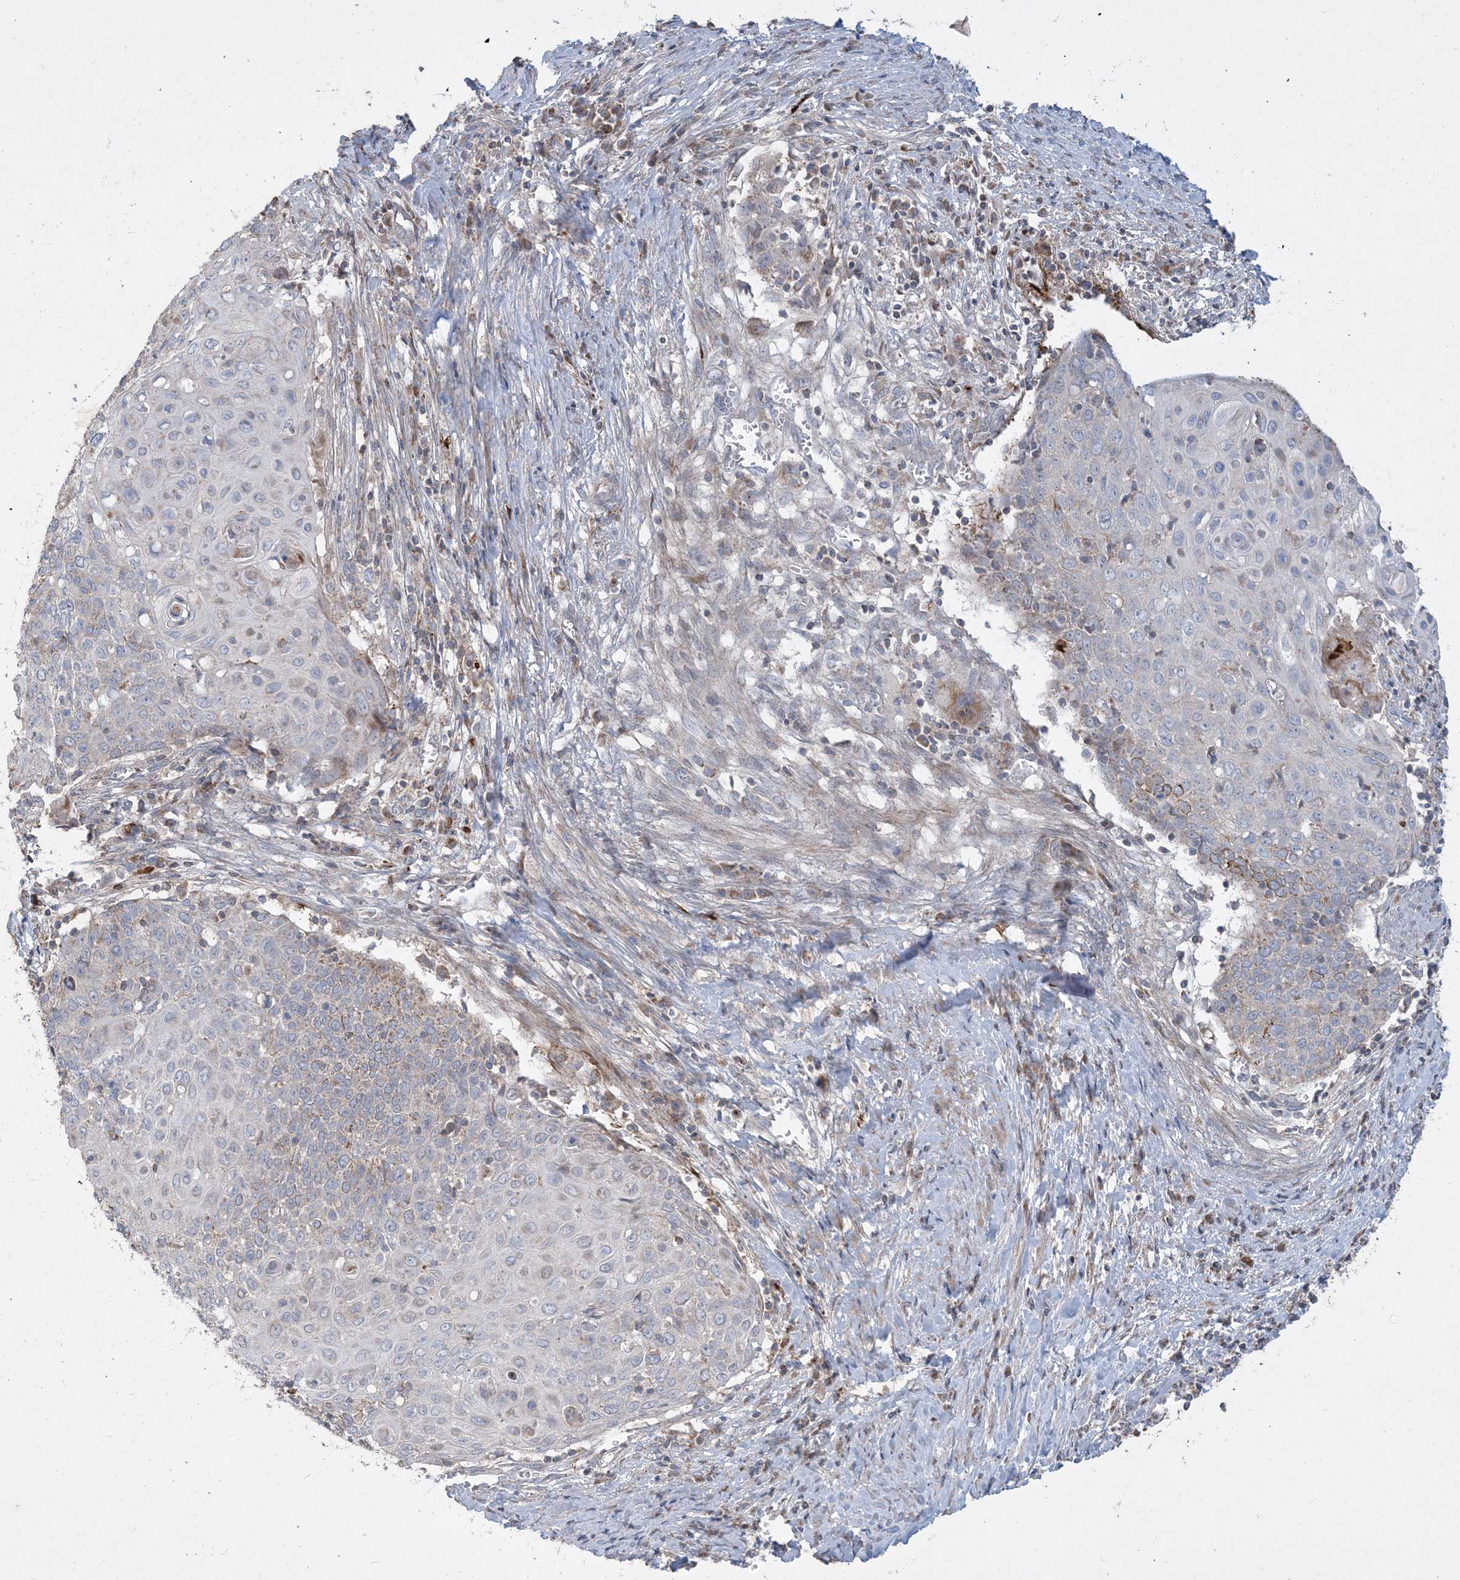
{"staining": {"intensity": "moderate", "quantity": "<25%", "location": "cytoplasmic/membranous"}, "tissue": "cervical cancer", "cell_type": "Tumor cells", "image_type": "cancer", "snomed": [{"axis": "morphology", "description": "Squamous cell carcinoma, NOS"}, {"axis": "topography", "description": "Cervix"}], "caption": "Cervical cancer (squamous cell carcinoma) was stained to show a protein in brown. There is low levels of moderate cytoplasmic/membranous staining in approximately <25% of tumor cells. (IHC, brightfield microscopy, high magnification).", "gene": "ECHDC1", "patient": {"sex": "female", "age": 39}}